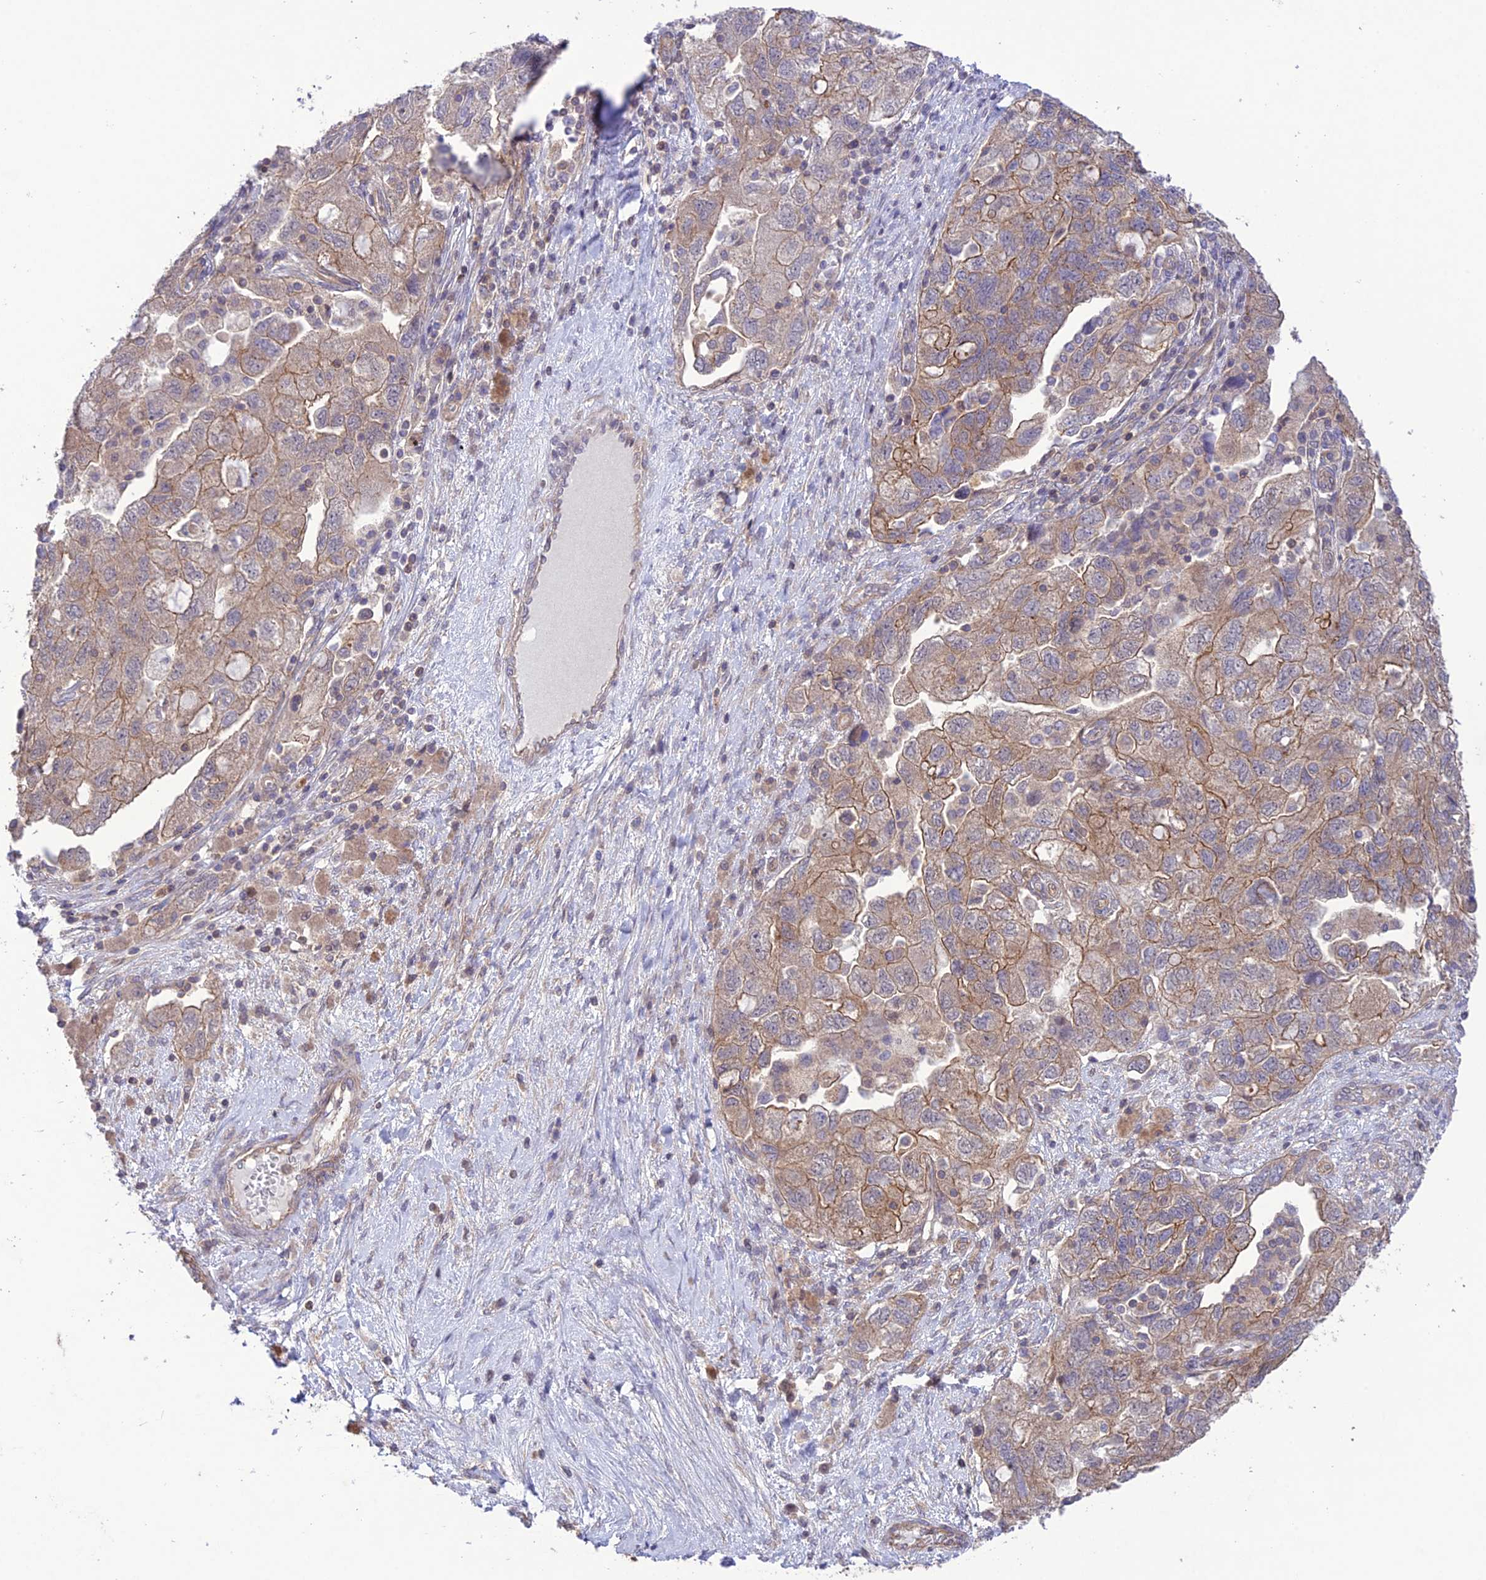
{"staining": {"intensity": "weak", "quantity": ">75%", "location": "cytoplasmic/membranous"}, "tissue": "ovarian cancer", "cell_type": "Tumor cells", "image_type": "cancer", "snomed": [{"axis": "morphology", "description": "Carcinoma, NOS"}, {"axis": "morphology", "description": "Cystadenocarcinoma, serous, NOS"}, {"axis": "topography", "description": "Ovary"}], "caption": "This histopathology image reveals carcinoma (ovarian) stained with immunohistochemistry (IHC) to label a protein in brown. The cytoplasmic/membranous of tumor cells show weak positivity for the protein. Nuclei are counter-stained blue.", "gene": "FCHSD1", "patient": {"sex": "female", "age": 69}}